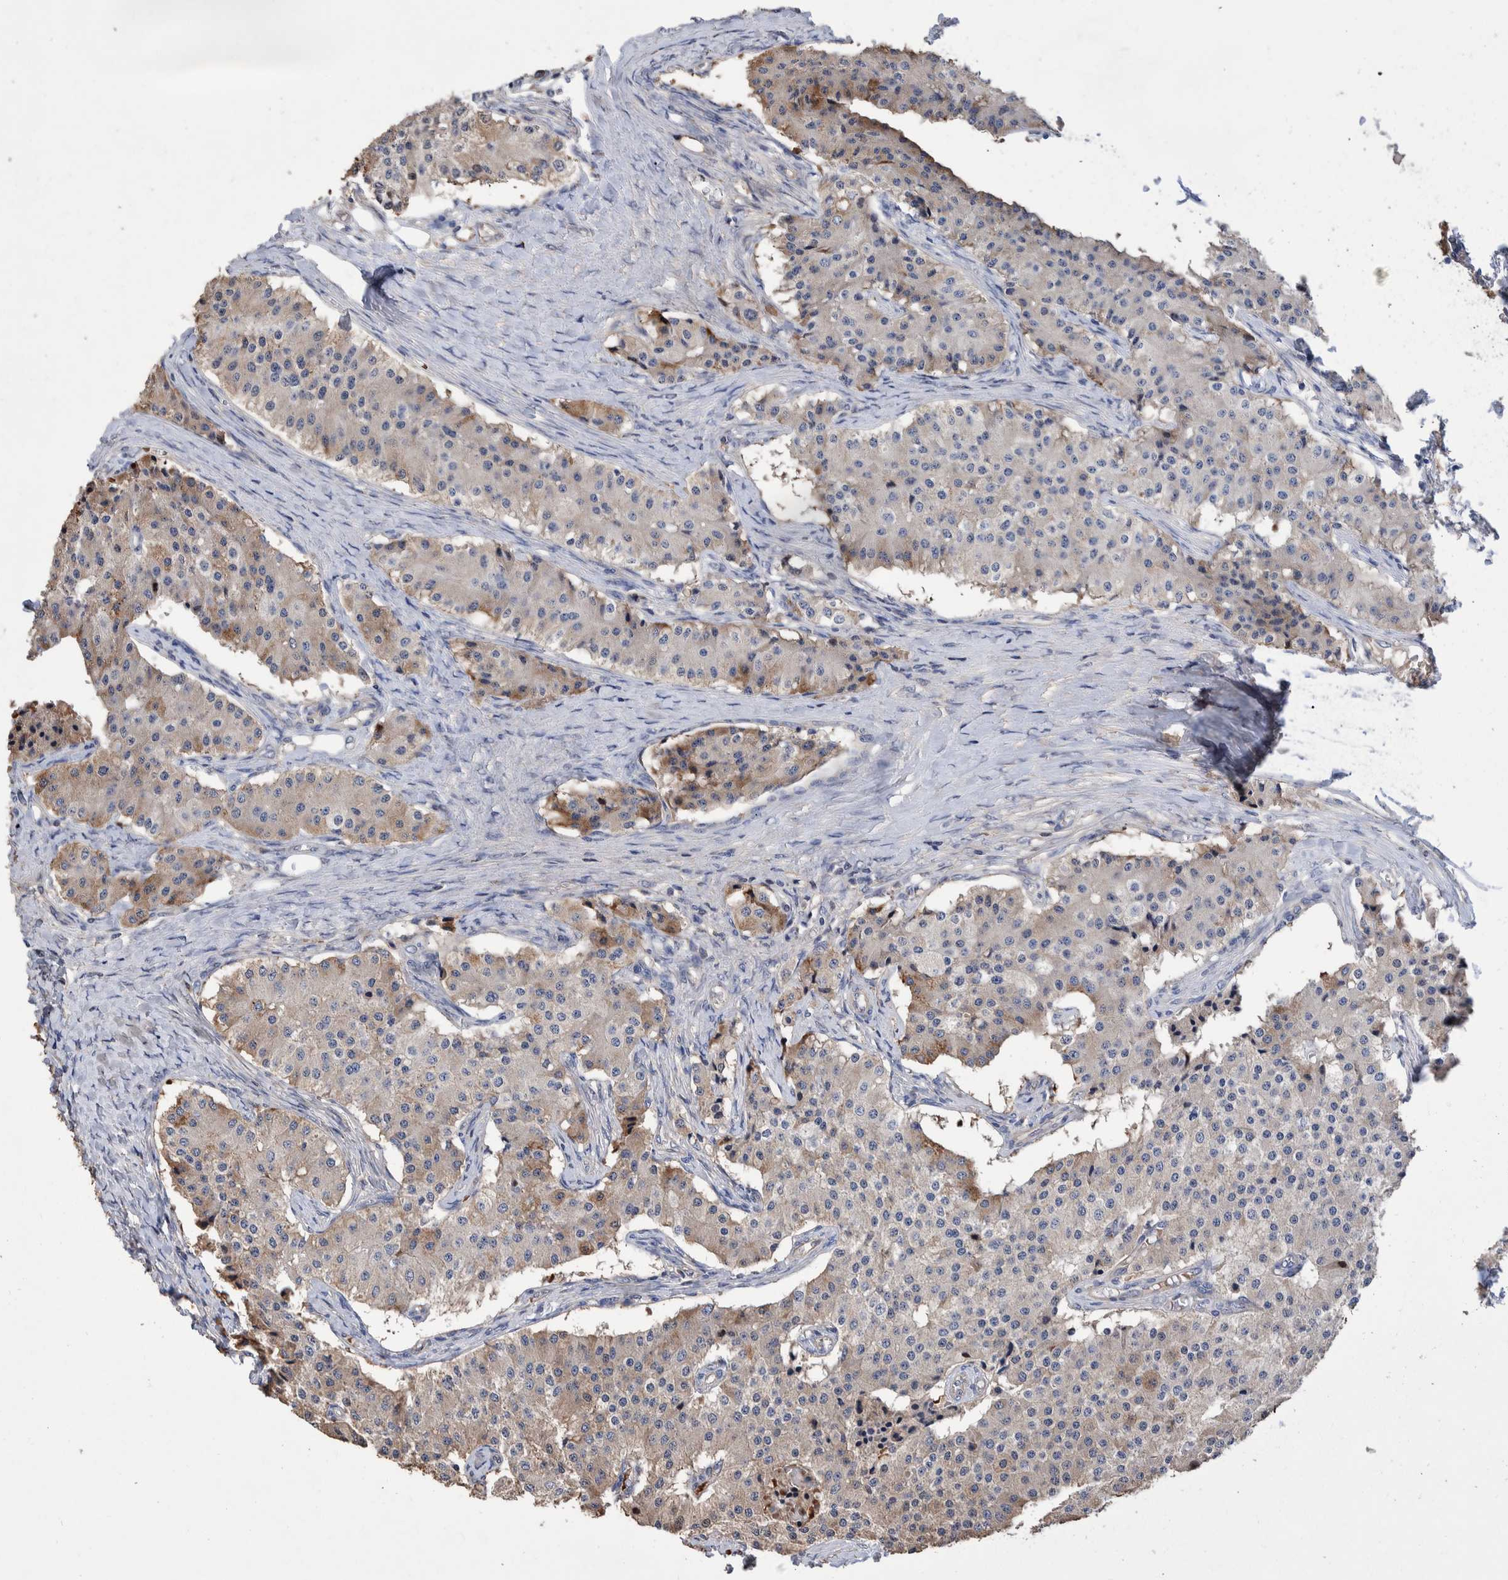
{"staining": {"intensity": "moderate", "quantity": "<25%", "location": "cytoplasmic/membranous"}, "tissue": "carcinoid", "cell_type": "Tumor cells", "image_type": "cancer", "snomed": [{"axis": "morphology", "description": "Carcinoid, malignant, NOS"}, {"axis": "topography", "description": "Colon"}], "caption": "This histopathology image exhibits immunohistochemistry (IHC) staining of carcinoid, with low moderate cytoplasmic/membranous positivity in approximately <25% of tumor cells.", "gene": "SLC45A4", "patient": {"sex": "female", "age": 52}}